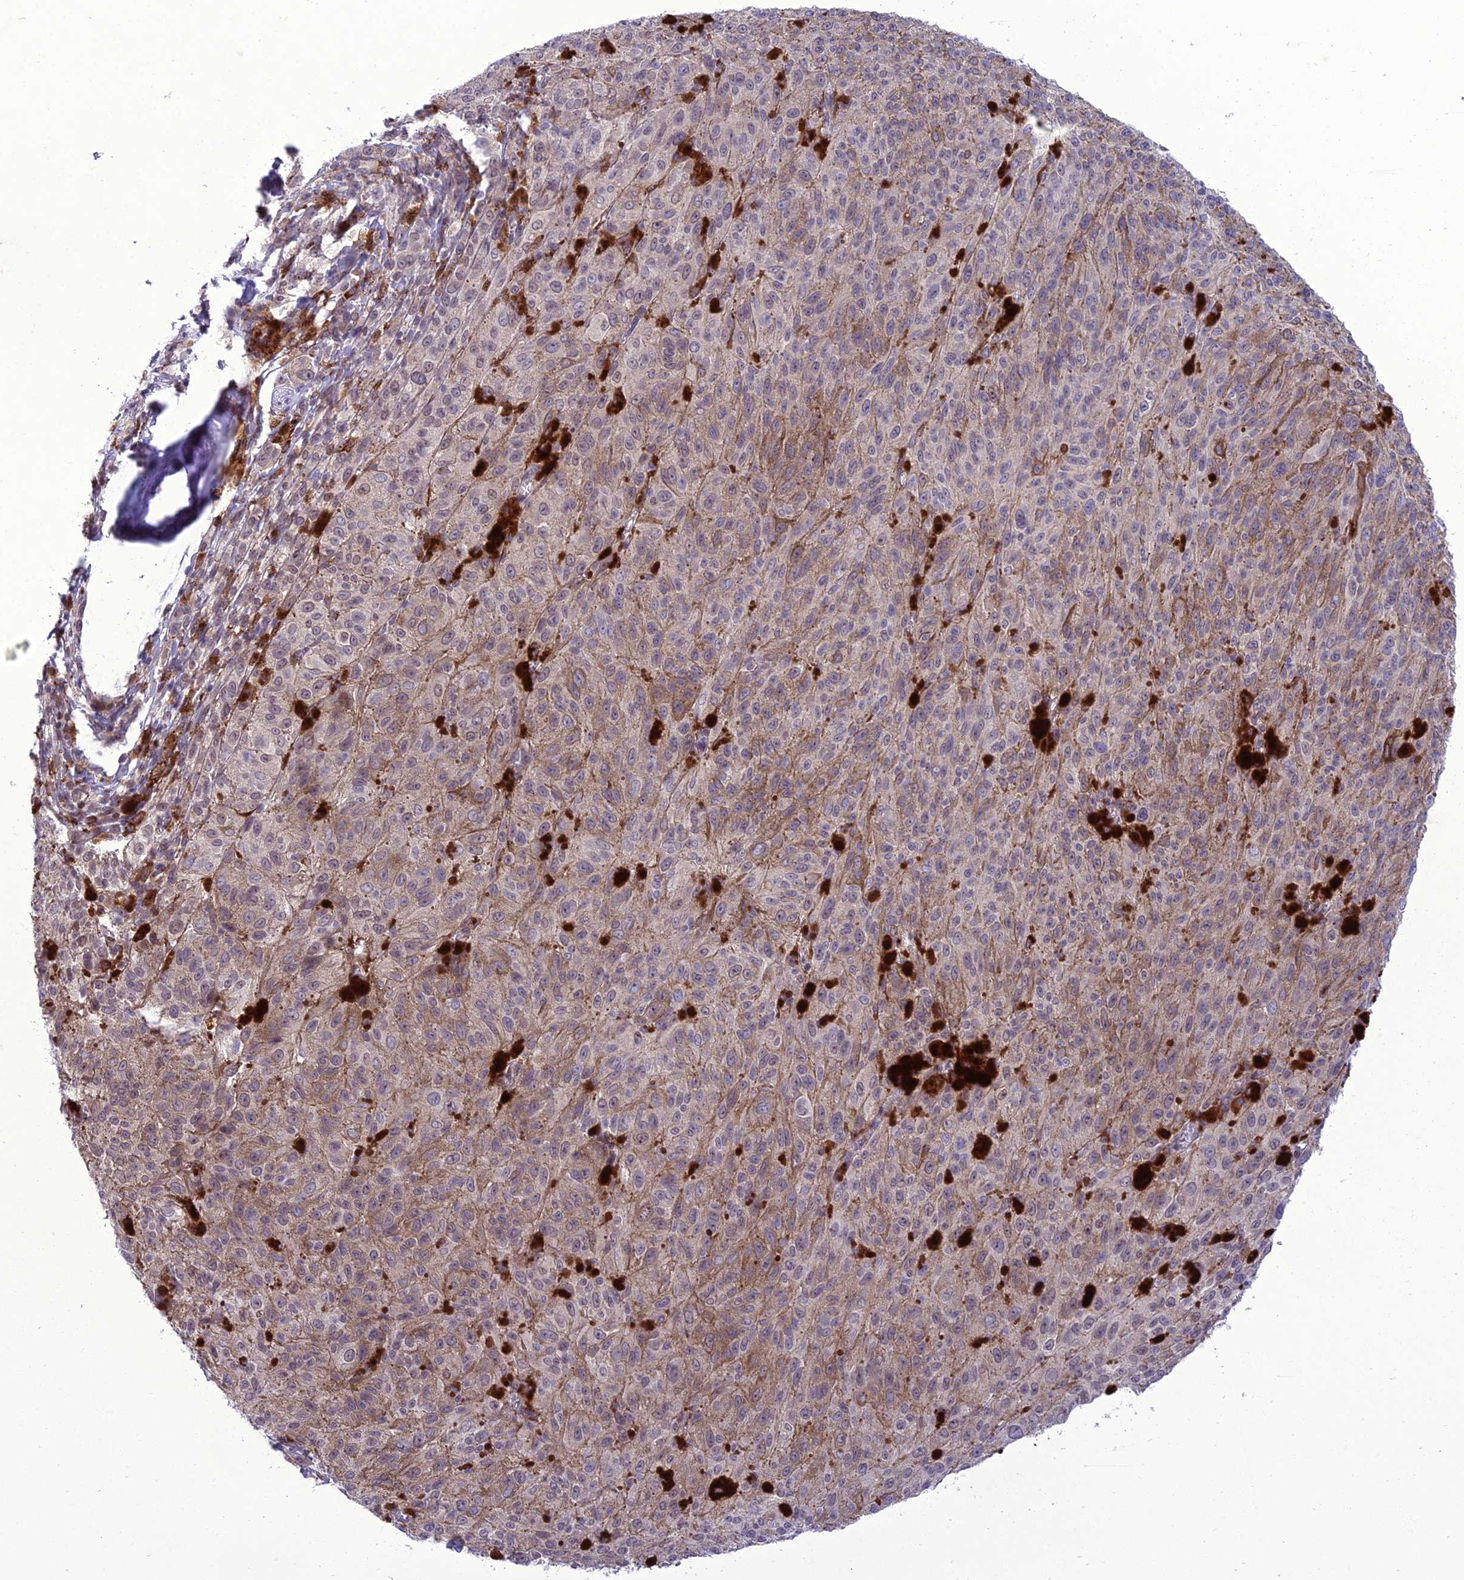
{"staining": {"intensity": "negative", "quantity": "none", "location": "none"}, "tissue": "melanoma", "cell_type": "Tumor cells", "image_type": "cancer", "snomed": [{"axis": "morphology", "description": "Malignant melanoma, NOS"}, {"axis": "topography", "description": "Skin"}], "caption": "There is no significant staining in tumor cells of melanoma.", "gene": "NEURL2", "patient": {"sex": "female", "age": 52}}